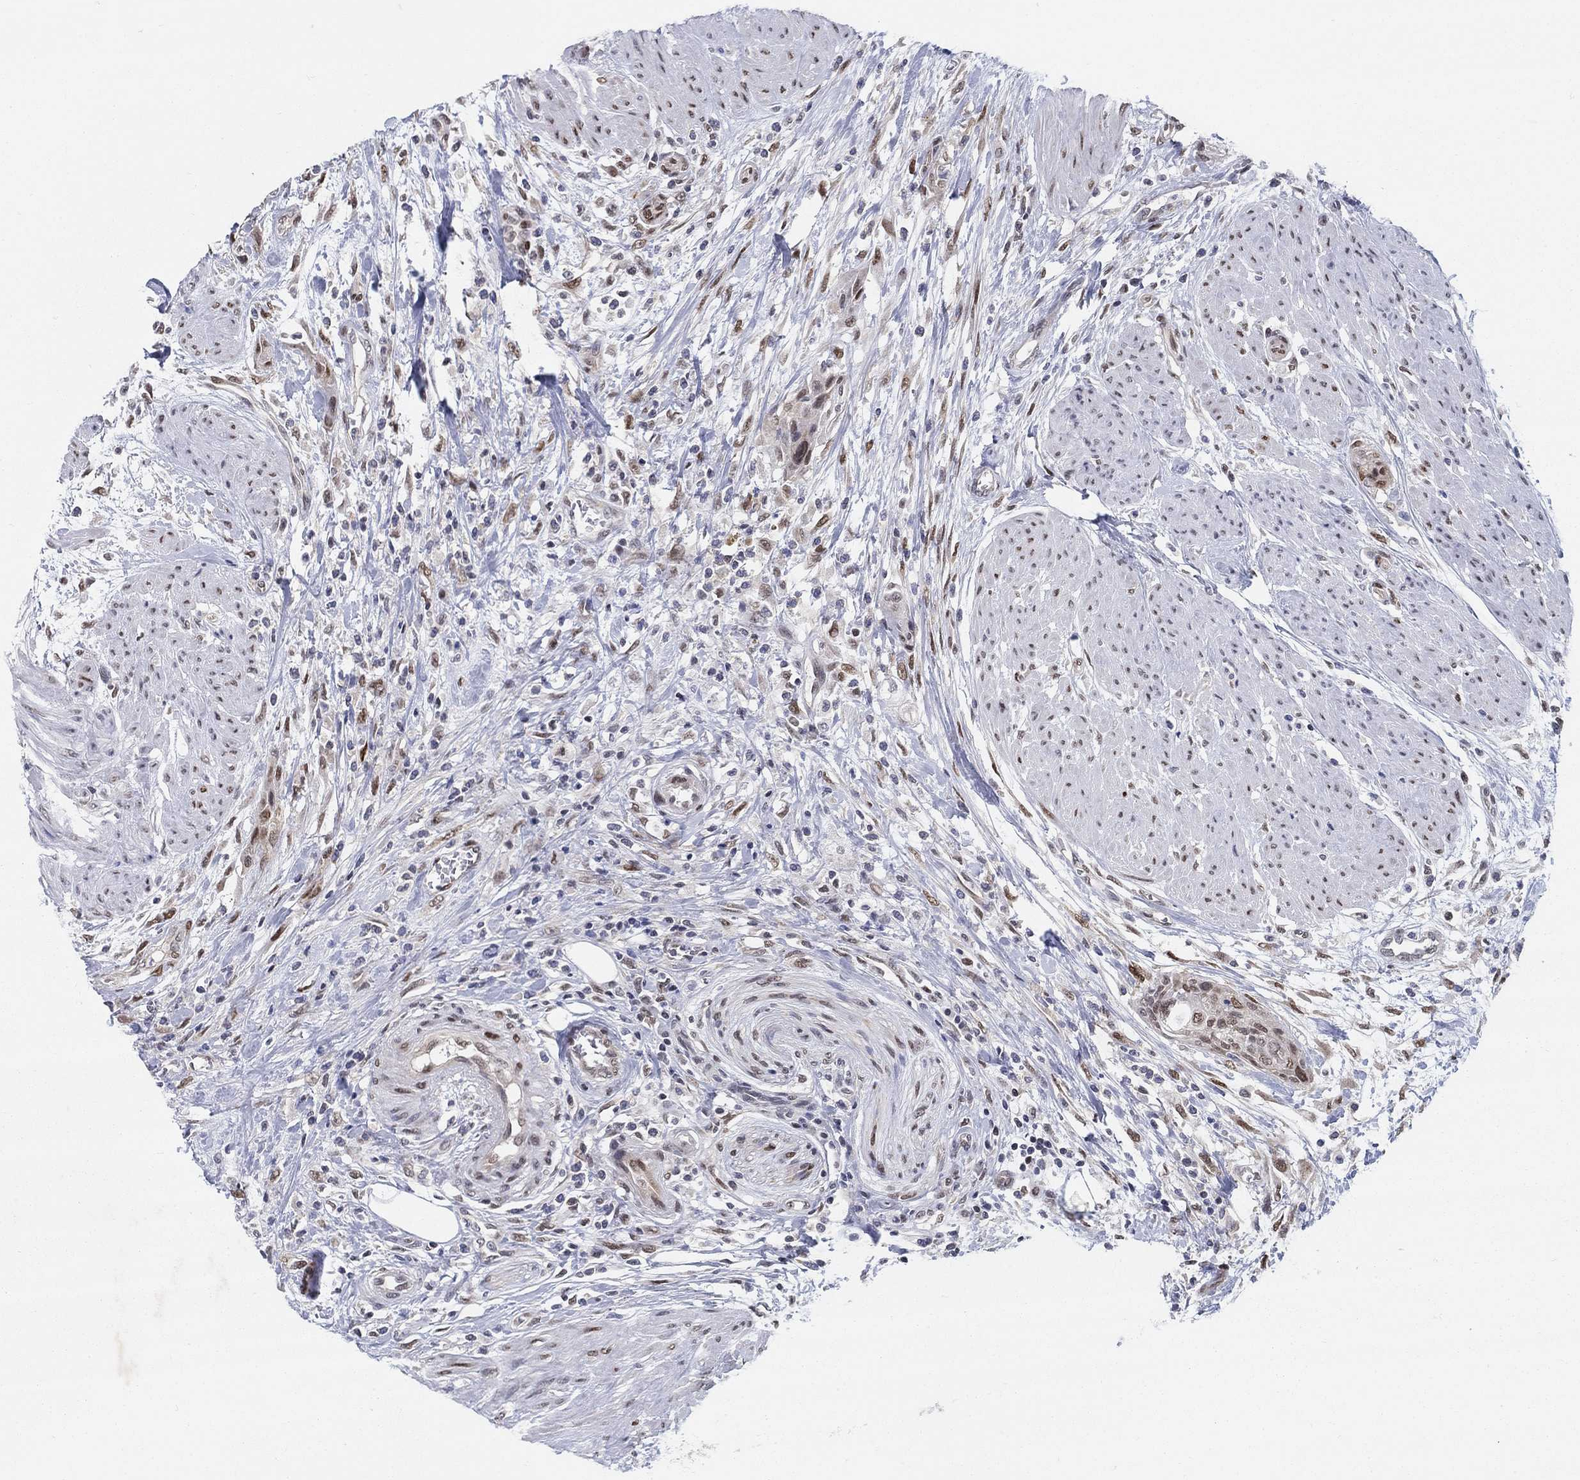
{"staining": {"intensity": "moderate", "quantity": "25%-75%", "location": "nuclear"}, "tissue": "urothelial cancer", "cell_type": "Tumor cells", "image_type": "cancer", "snomed": [{"axis": "morphology", "description": "Urothelial carcinoma, High grade"}, {"axis": "topography", "description": "Urinary bladder"}], "caption": "Immunohistochemistry (IHC) micrograph of human urothelial cancer stained for a protein (brown), which displays medium levels of moderate nuclear positivity in approximately 25%-75% of tumor cells.", "gene": "CENPE", "patient": {"sex": "male", "age": 35}}